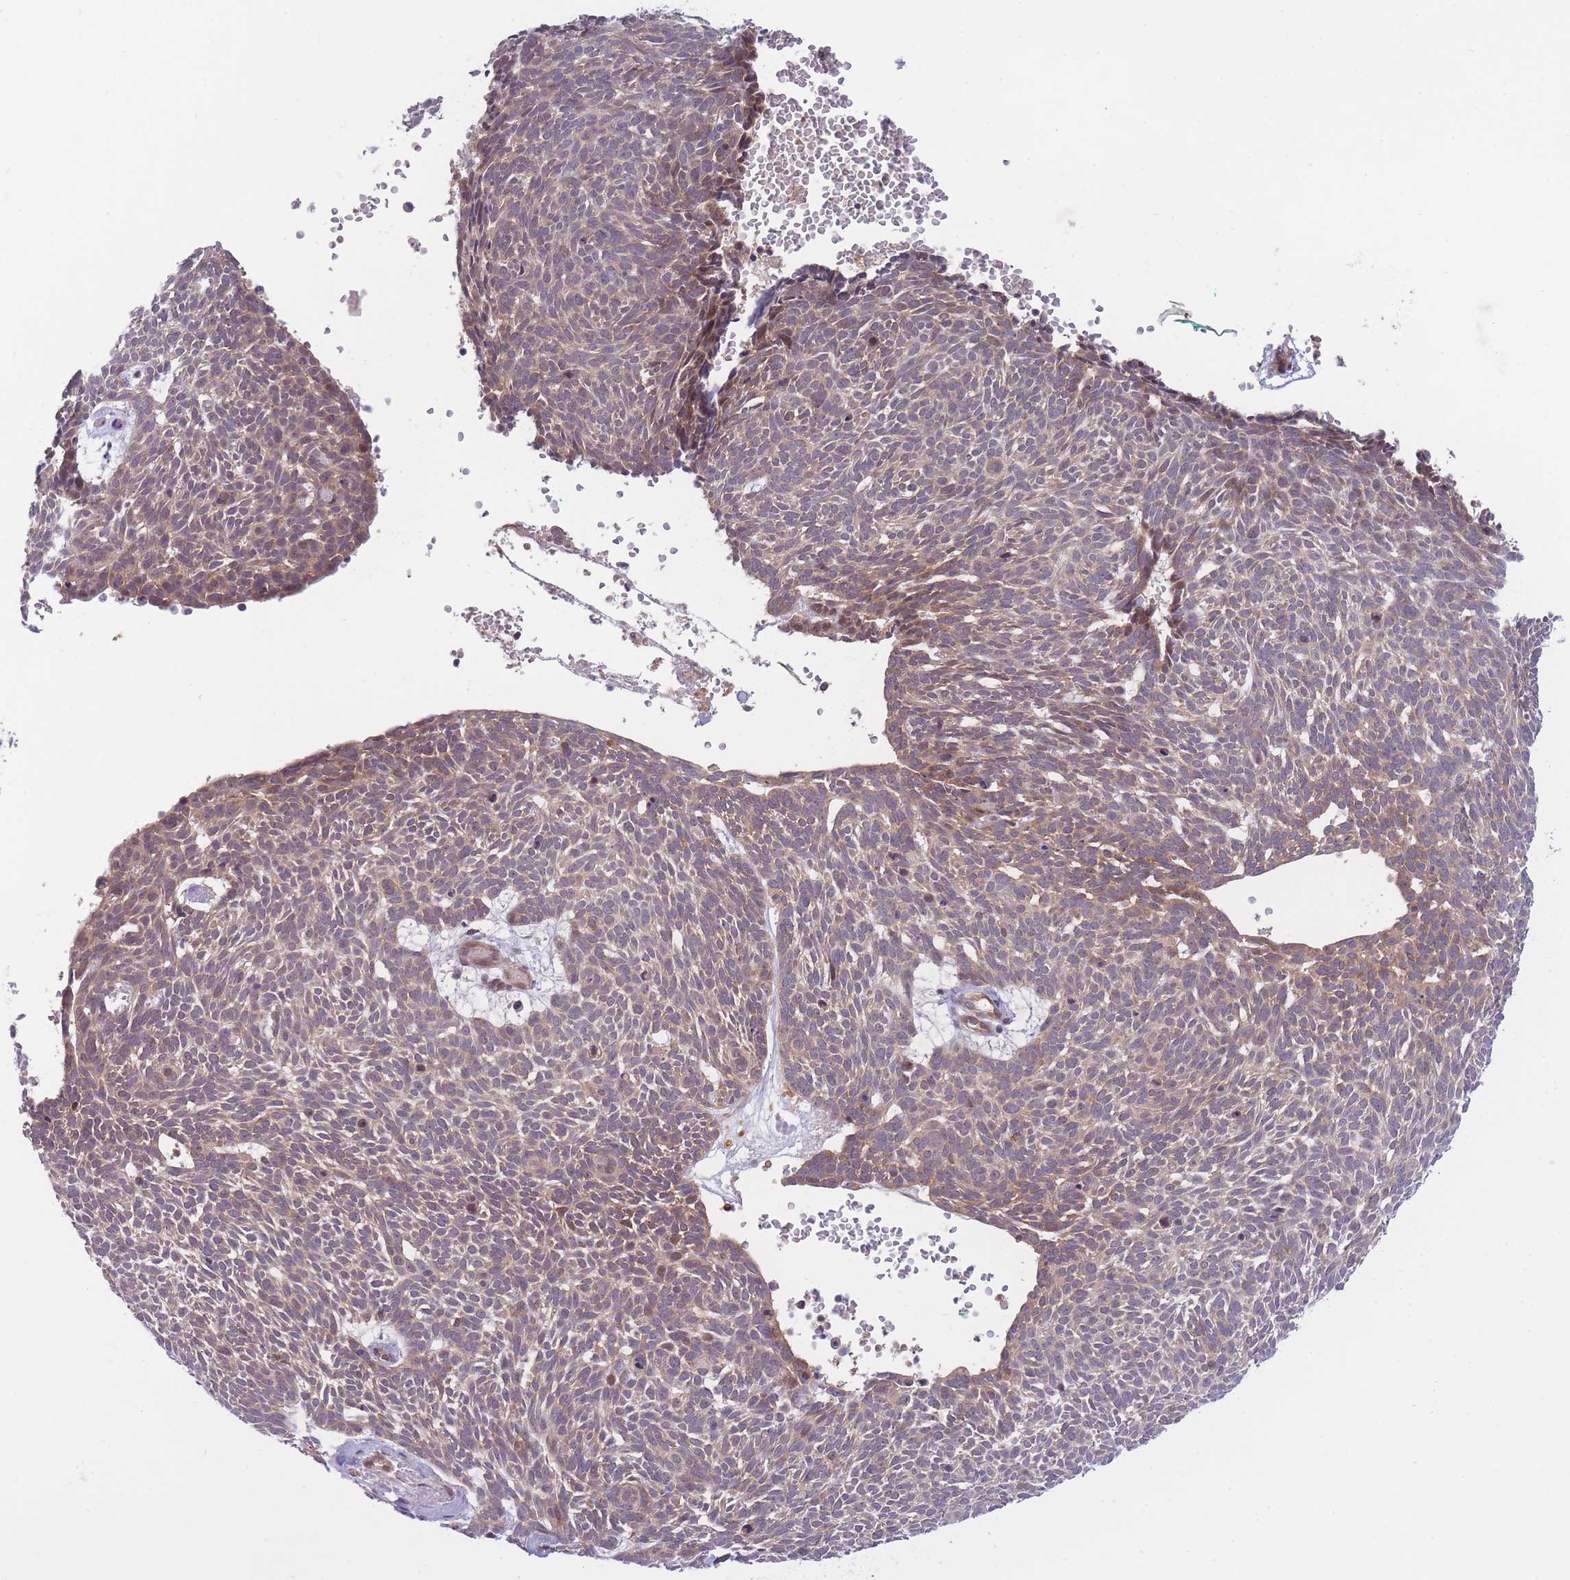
{"staining": {"intensity": "weak", "quantity": ">75%", "location": "cytoplasmic/membranous,nuclear"}, "tissue": "skin cancer", "cell_type": "Tumor cells", "image_type": "cancer", "snomed": [{"axis": "morphology", "description": "Basal cell carcinoma"}, {"axis": "topography", "description": "Skin"}], "caption": "The photomicrograph exhibits a brown stain indicating the presence of a protein in the cytoplasmic/membranous and nuclear of tumor cells in skin basal cell carcinoma. The staining is performed using DAB (3,3'-diaminobenzidine) brown chromogen to label protein expression. The nuclei are counter-stained blue using hematoxylin.", "gene": "CDC25B", "patient": {"sex": "male", "age": 61}}